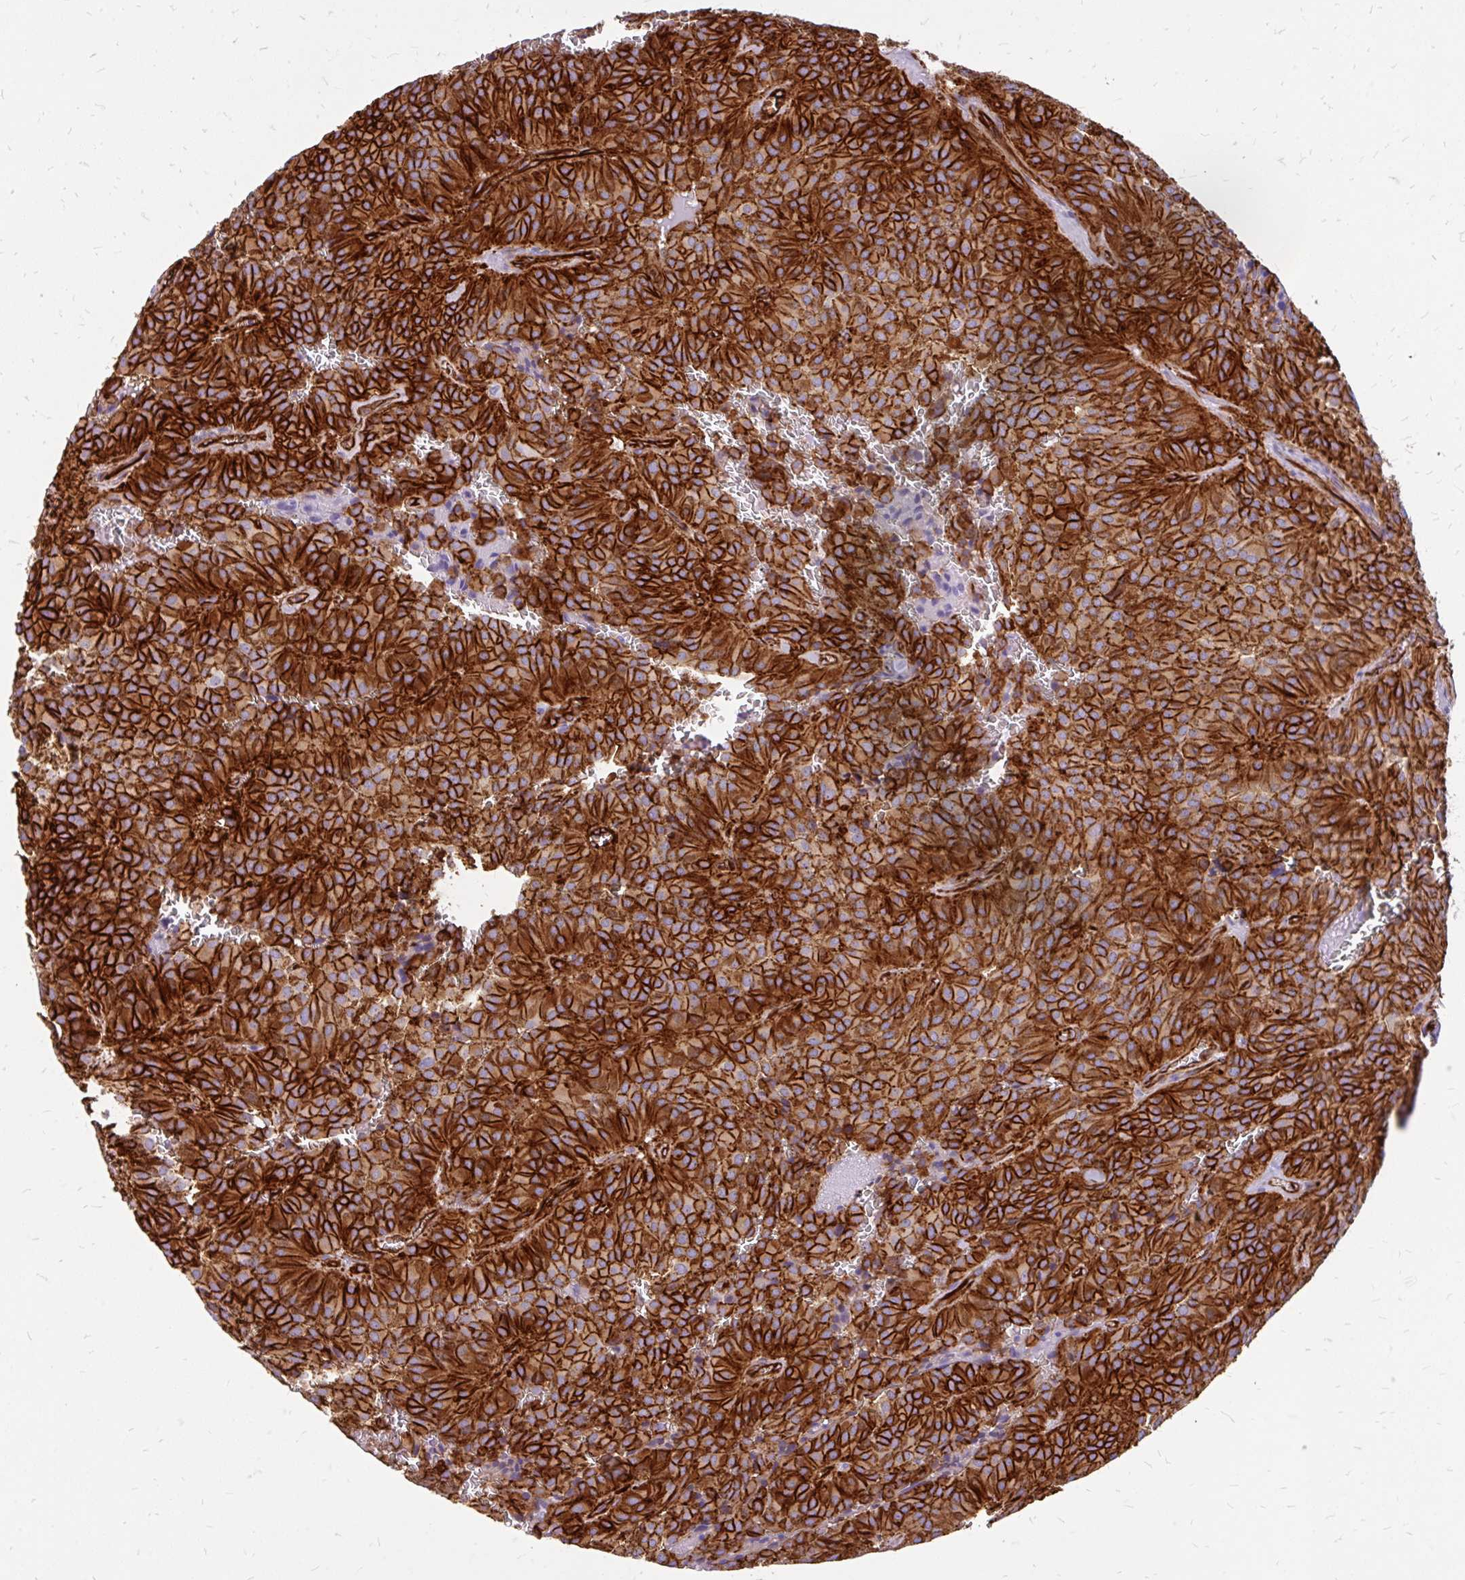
{"staining": {"intensity": "strong", "quantity": ">75%", "location": "cytoplasmic/membranous"}, "tissue": "glioma", "cell_type": "Tumor cells", "image_type": "cancer", "snomed": [{"axis": "morphology", "description": "Glioma, malignant, Low grade"}, {"axis": "topography", "description": "Brain"}], "caption": "This histopathology image demonstrates immunohistochemistry staining of glioma, with high strong cytoplasmic/membranous staining in about >75% of tumor cells.", "gene": "MAP1LC3B", "patient": {"sex": "male", "age": 42}}